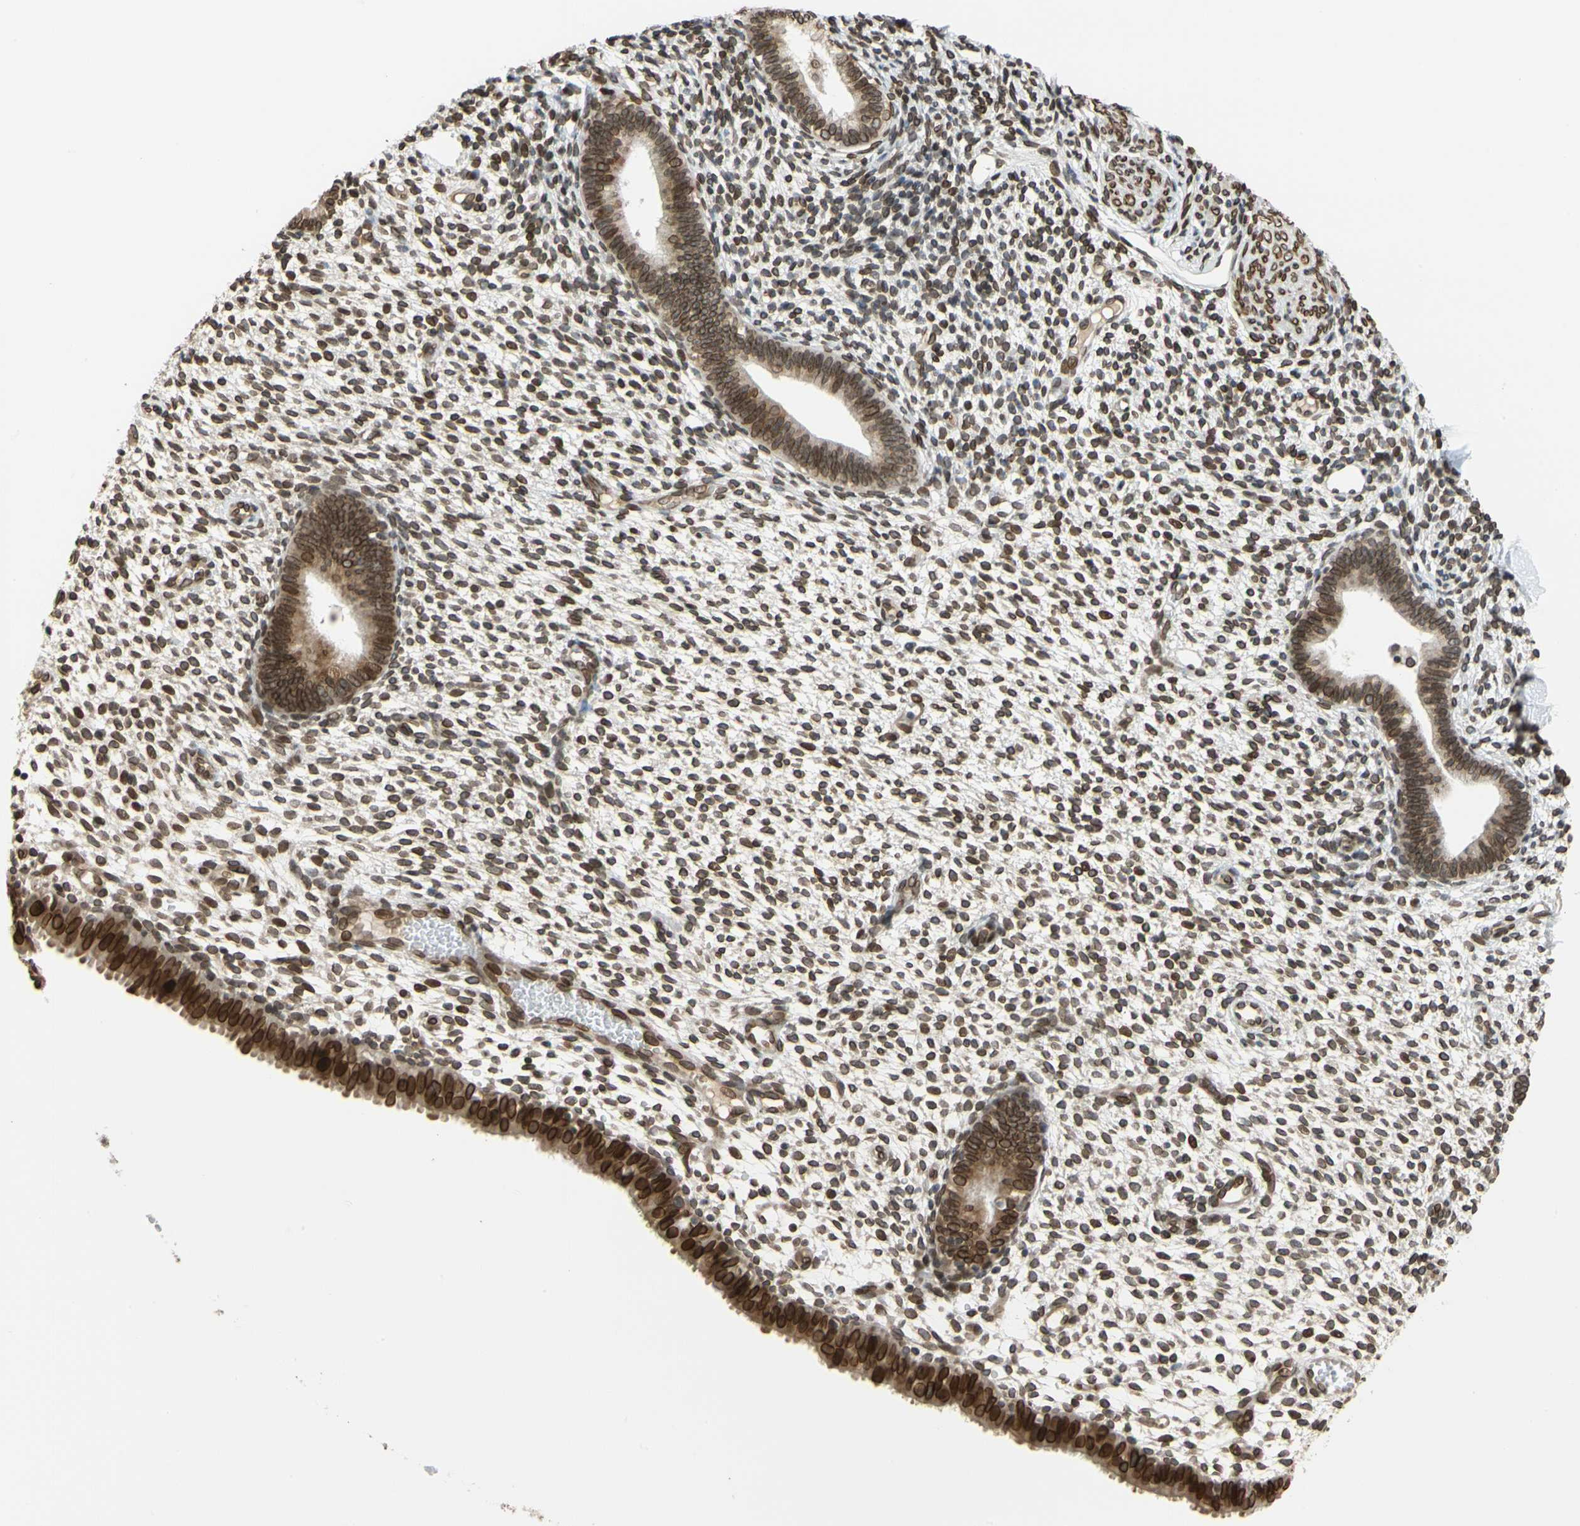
{"staining": {"intensity": "strong", "quantity": ">75%", "location": "cytoplasmic/membranous,nuclear"}, "tissue": "endometrium", "cell_type": "Cells in endometrial stroma", "image_type": "normal", "snomed": [{"axis": "morphology", "description": "Normal tissue, NOS"}, {"axis": "topography", "description": "Endometrium"}], "caption": "A brown stain highlights strong cytoplasmic/membranous,nuclear expression of a protein in cells in endometrial stroma of benign human endometrium. The protein of interest is stained brown, and the nuclei are stained in blue (DAB (3,3'-diaminobenzidine) IHC with brightfield microscopy, high magnification).", "gene": "SUN1", "patient": {"sex": "female", "age": 61}}